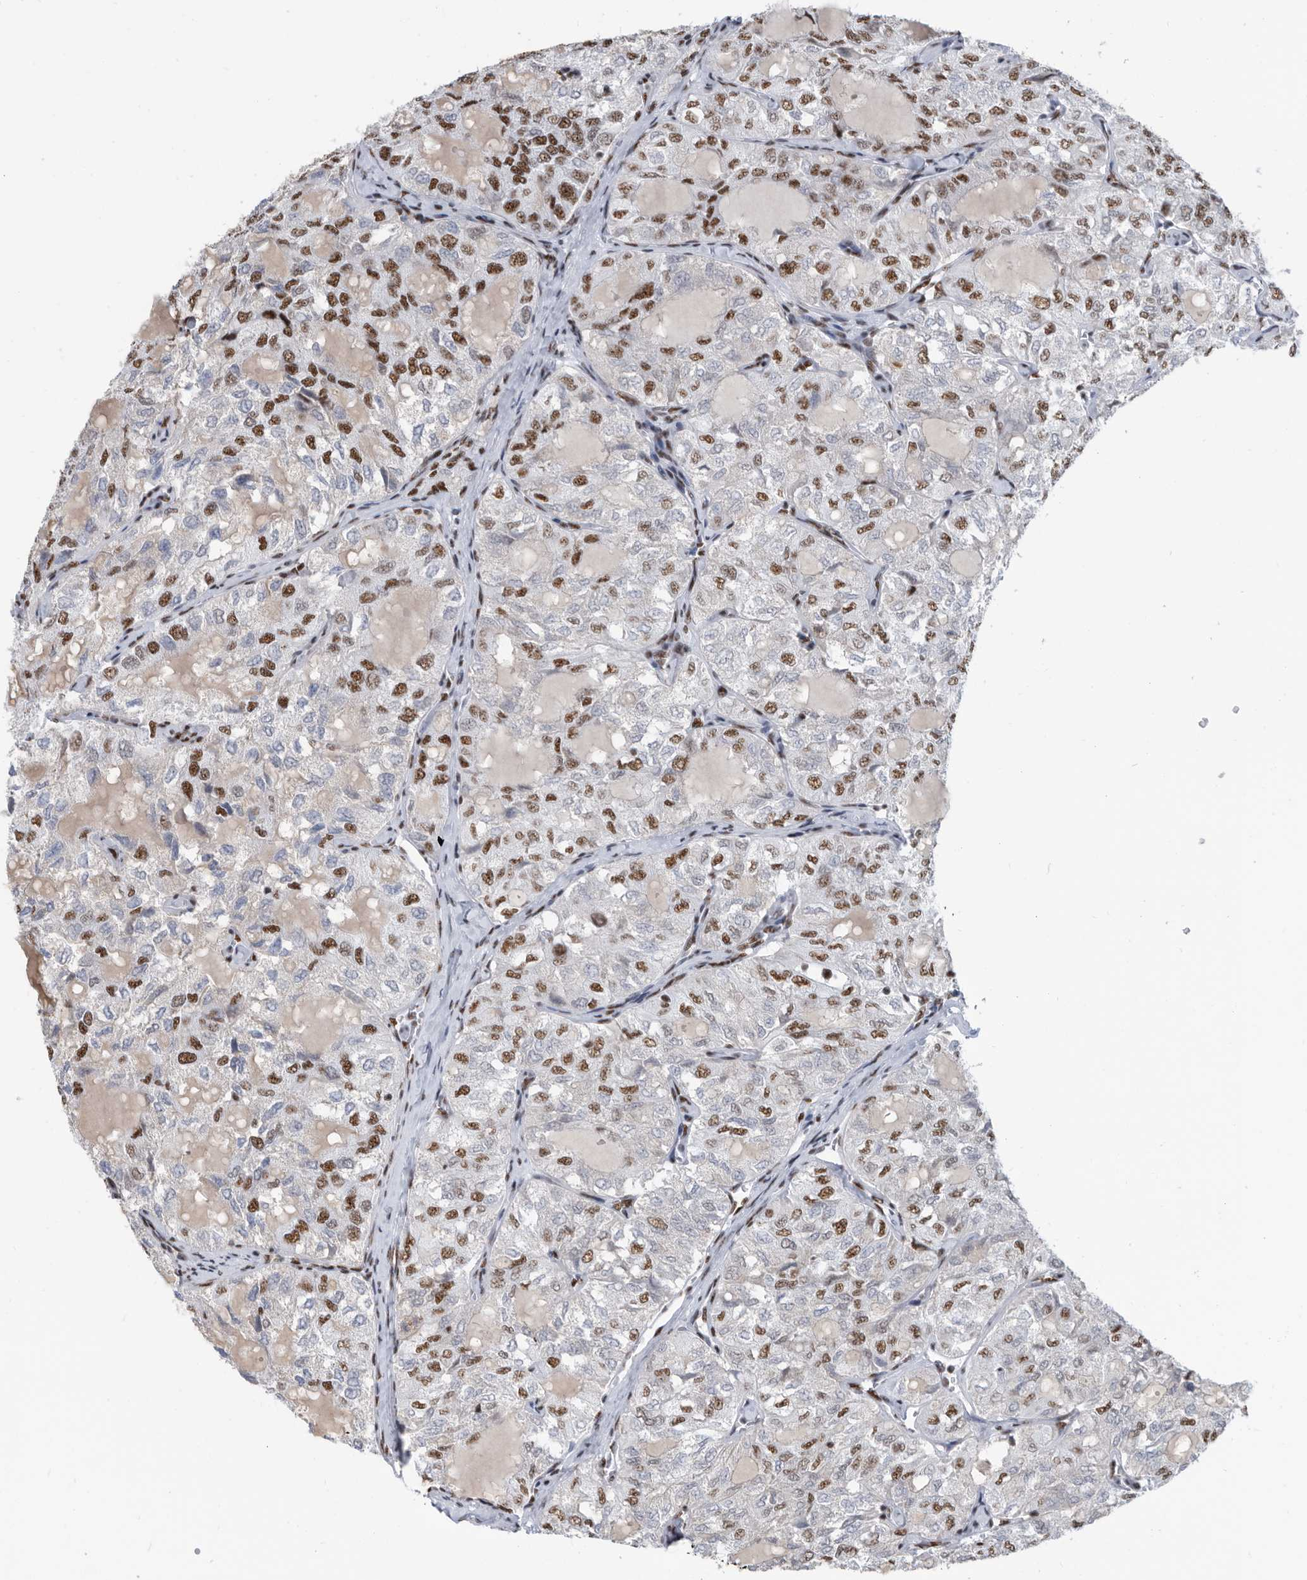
{"staining": {"intensity": "strong", "quantity": "25%-75%", "location": "nuclear"}, "tissue": "thyroid cancer", "cell_type": "Tumor cells", "image_type": "cancer", "snomed": [{"axis": "morphology", "description": "Follicular adenoma carcinoma, NOS"}, {"axis": "topography", "description": "Thyroid gland"}], "caption": "Strong nuclear positivity is present in about 25%-75% of tumor cells in thyroid cancer. (DAB IHC with brightfield microscopy, high magnification).", "gene": "SF3A1", "patient": {"sex": "male", "age": 75}}